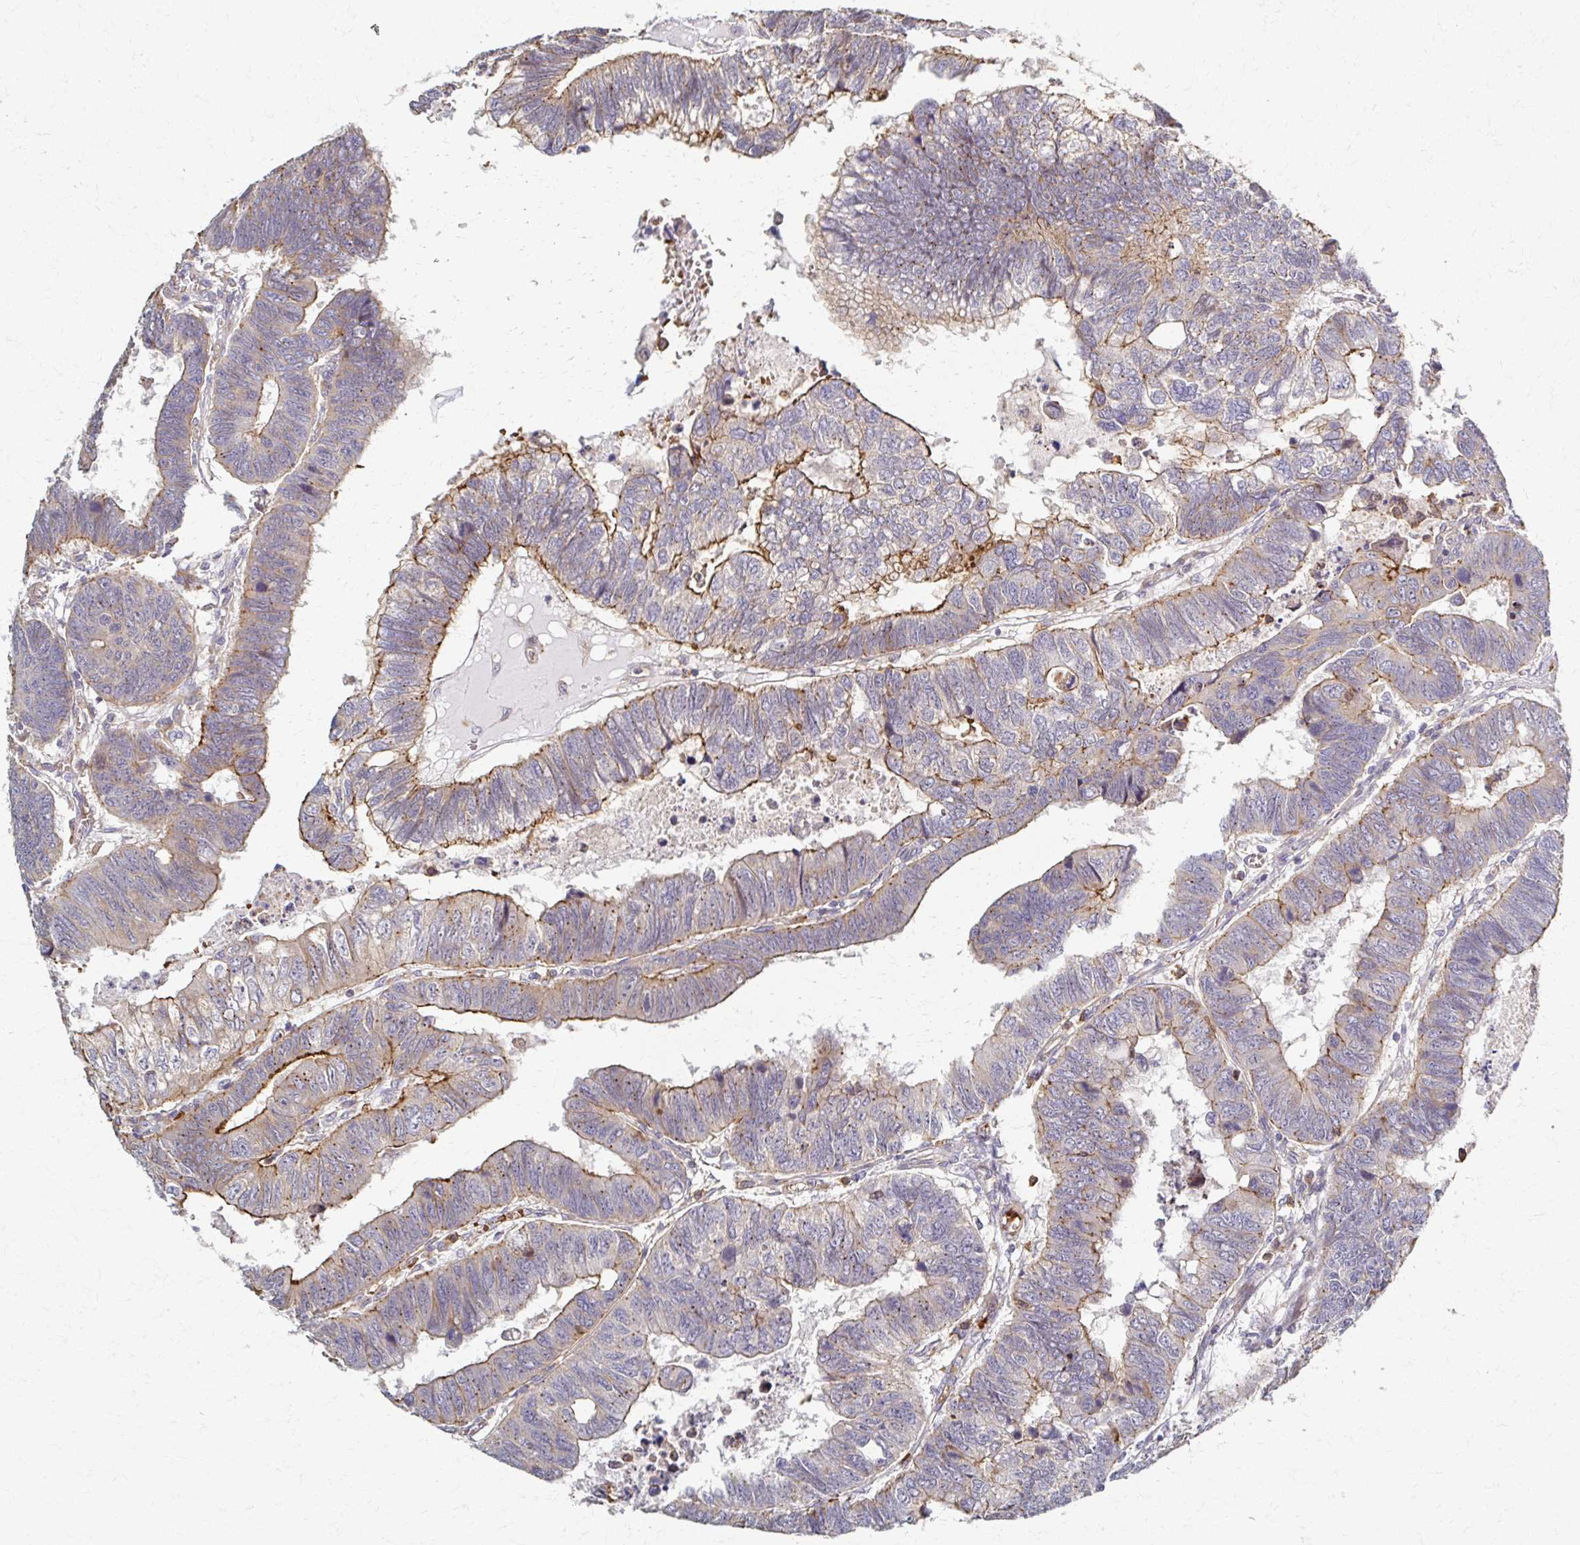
{"staining": {"intensity": "moderate", "quantity": "25%-75%", "location": "cytoplasmic/membranous"}, "tissue": "colorectal cancer", "cell_type": "Tumor cells", "image_type": "cancer", "snomed": [{"axis": "morphology", "description": "Adenocarcinoma, NOS"}, {"axis": "topography", "description": "Colon"}], "caption": "Immunohistochemistry (IHC) of colorectal cancer reveals medium levels of moderate cytoplasmic/membranous expression in about 25%-75% of tumor cells. The protein of interest is shown in brown color, while the nuclei are stained blue.", "gene": "SKA2", "patient": {"sex": "male", "age": 62}}